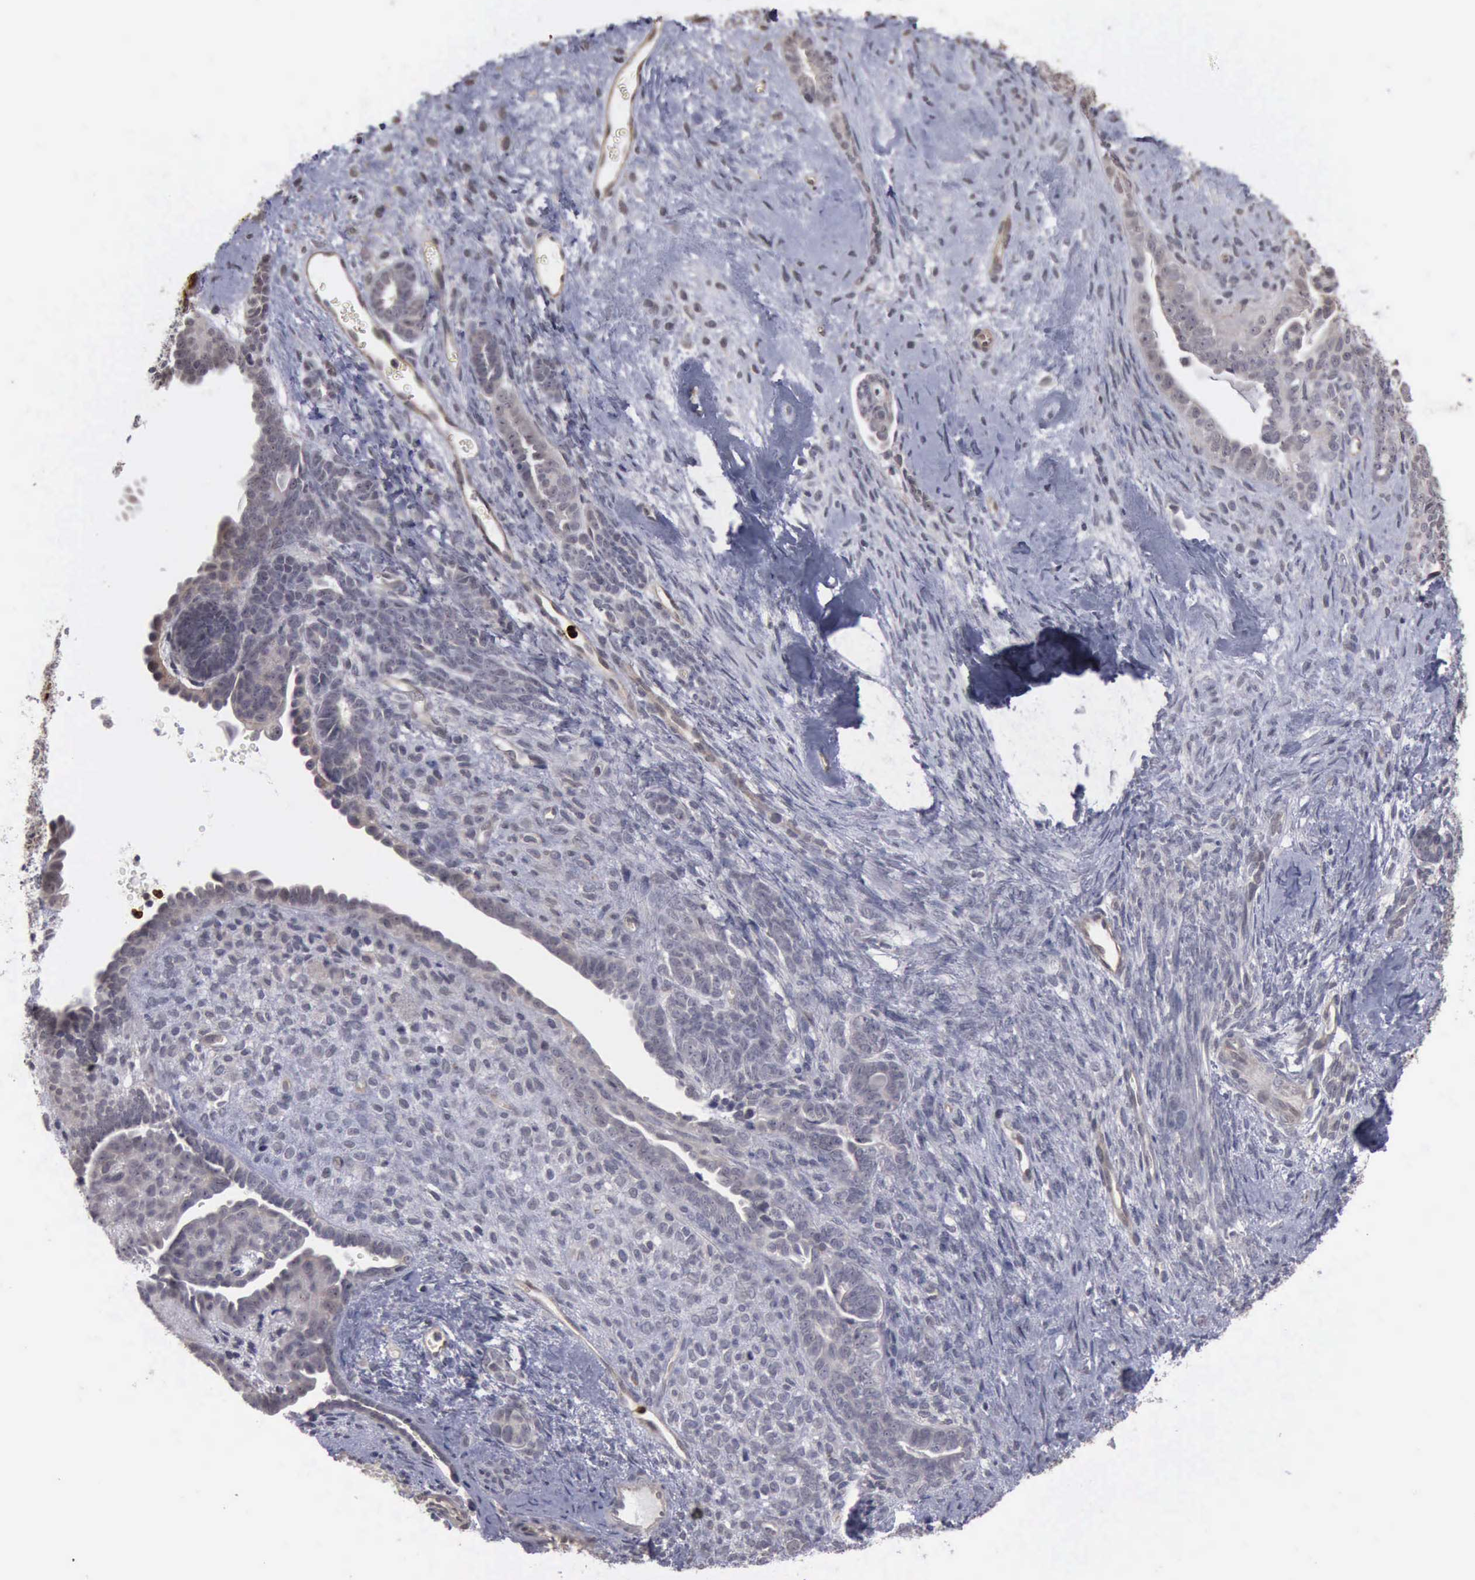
{"staining": {"intensity": "negative", "quantity": "none", "location": "none"}, "tissue": "endometrial cancer", "cell_type": "Tumor cells", "image_type": "cancer", "snomed": [{"axis": "morphology", "description": "Neoplasm, malignant, NOS"}, {"axis": "topography", "description": "Endometrium"}], "caption": "Tumor cells show no significant staining in endometrial cancer.", "gene": "MMP9", "patient": {"sex": "female", "age": 74}}